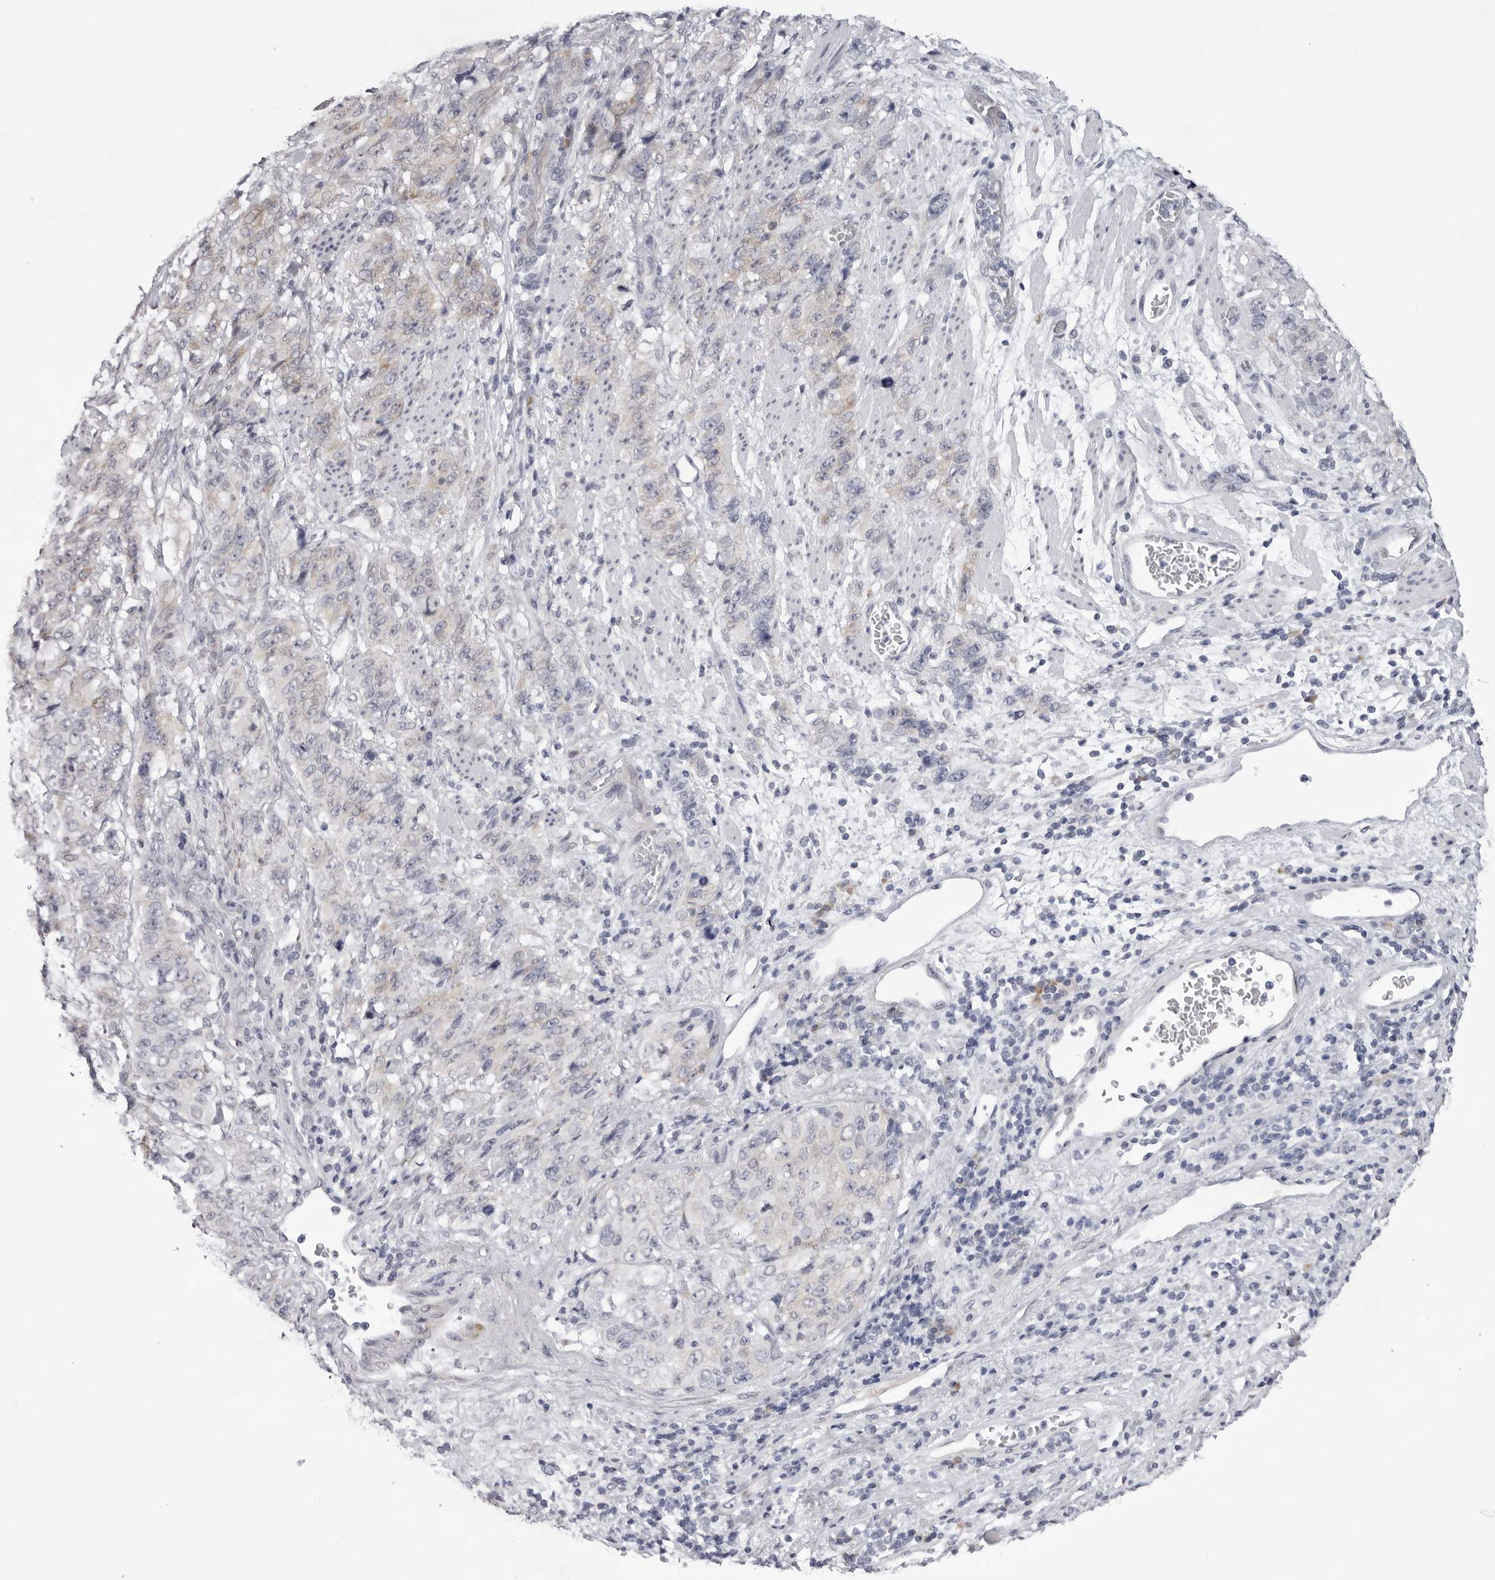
{"staining": {"intensity": "weak", "quantity": "<25%", "location": "cytoplasmic/membranous"}, "tissue": "stomach cancer", "cell_type": "Tumor cells", "image_type": "cancer", "snomed": [{"axis": "morphology", "description": "Adenocarcinoma, NOS"}, {"axis": "topography", "description": "Stomach"}], "caption": "High power microscopy micrograph of an IHC photomicrograph of stomach adenocarcinoma, revealing no significant positivity in tumor cells. (DAB immunohistochemistry (IHC), high magnification).", "gene": "SMIM2", "patient": {"sex": "male", "age": 48}}